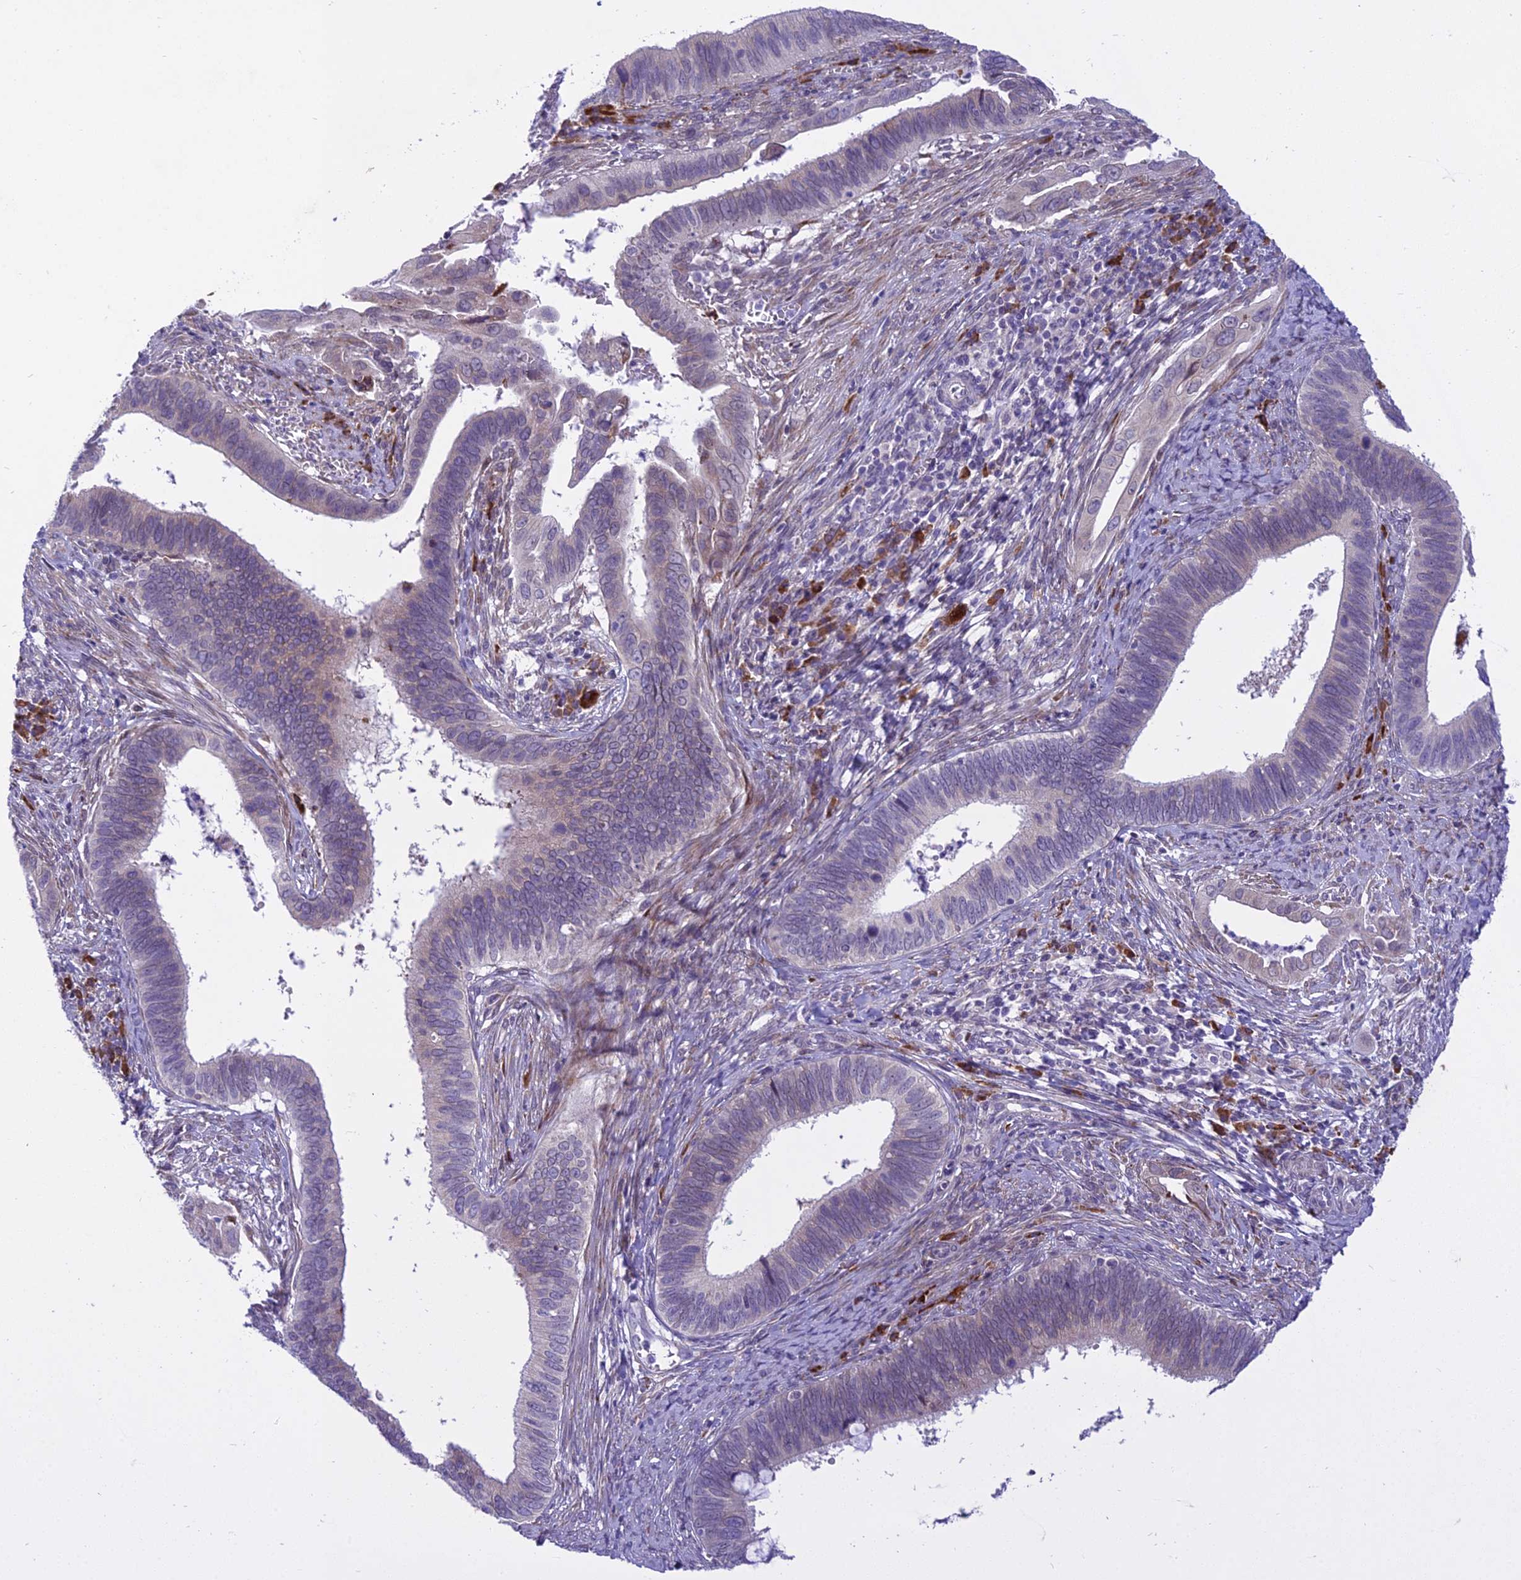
{"staining": {"intensity": "weak", "quantity": "<25%", "location": "cytoplasmic/membranous"}, "tissue": "cervical cancer", "cell_type": "Tumor cells", "image_type": "cancer", "snomed": [{"axis": "morphology", "description": "Adenocarcinoma, NOS"}, {"axis": "topography", "description": "Cervix"}], "caption": "A photomicrograph of cervical cancer stained for a protein reveals no brown staining in tumor cells. (Stains: DAB immunohistochemistry (IHC) with hematoxylin counter stain, Microscopy: brightfield microscopy at high magnification).", "gene": "NEURL2", "patient": {"sex": "female", "age": 42}}